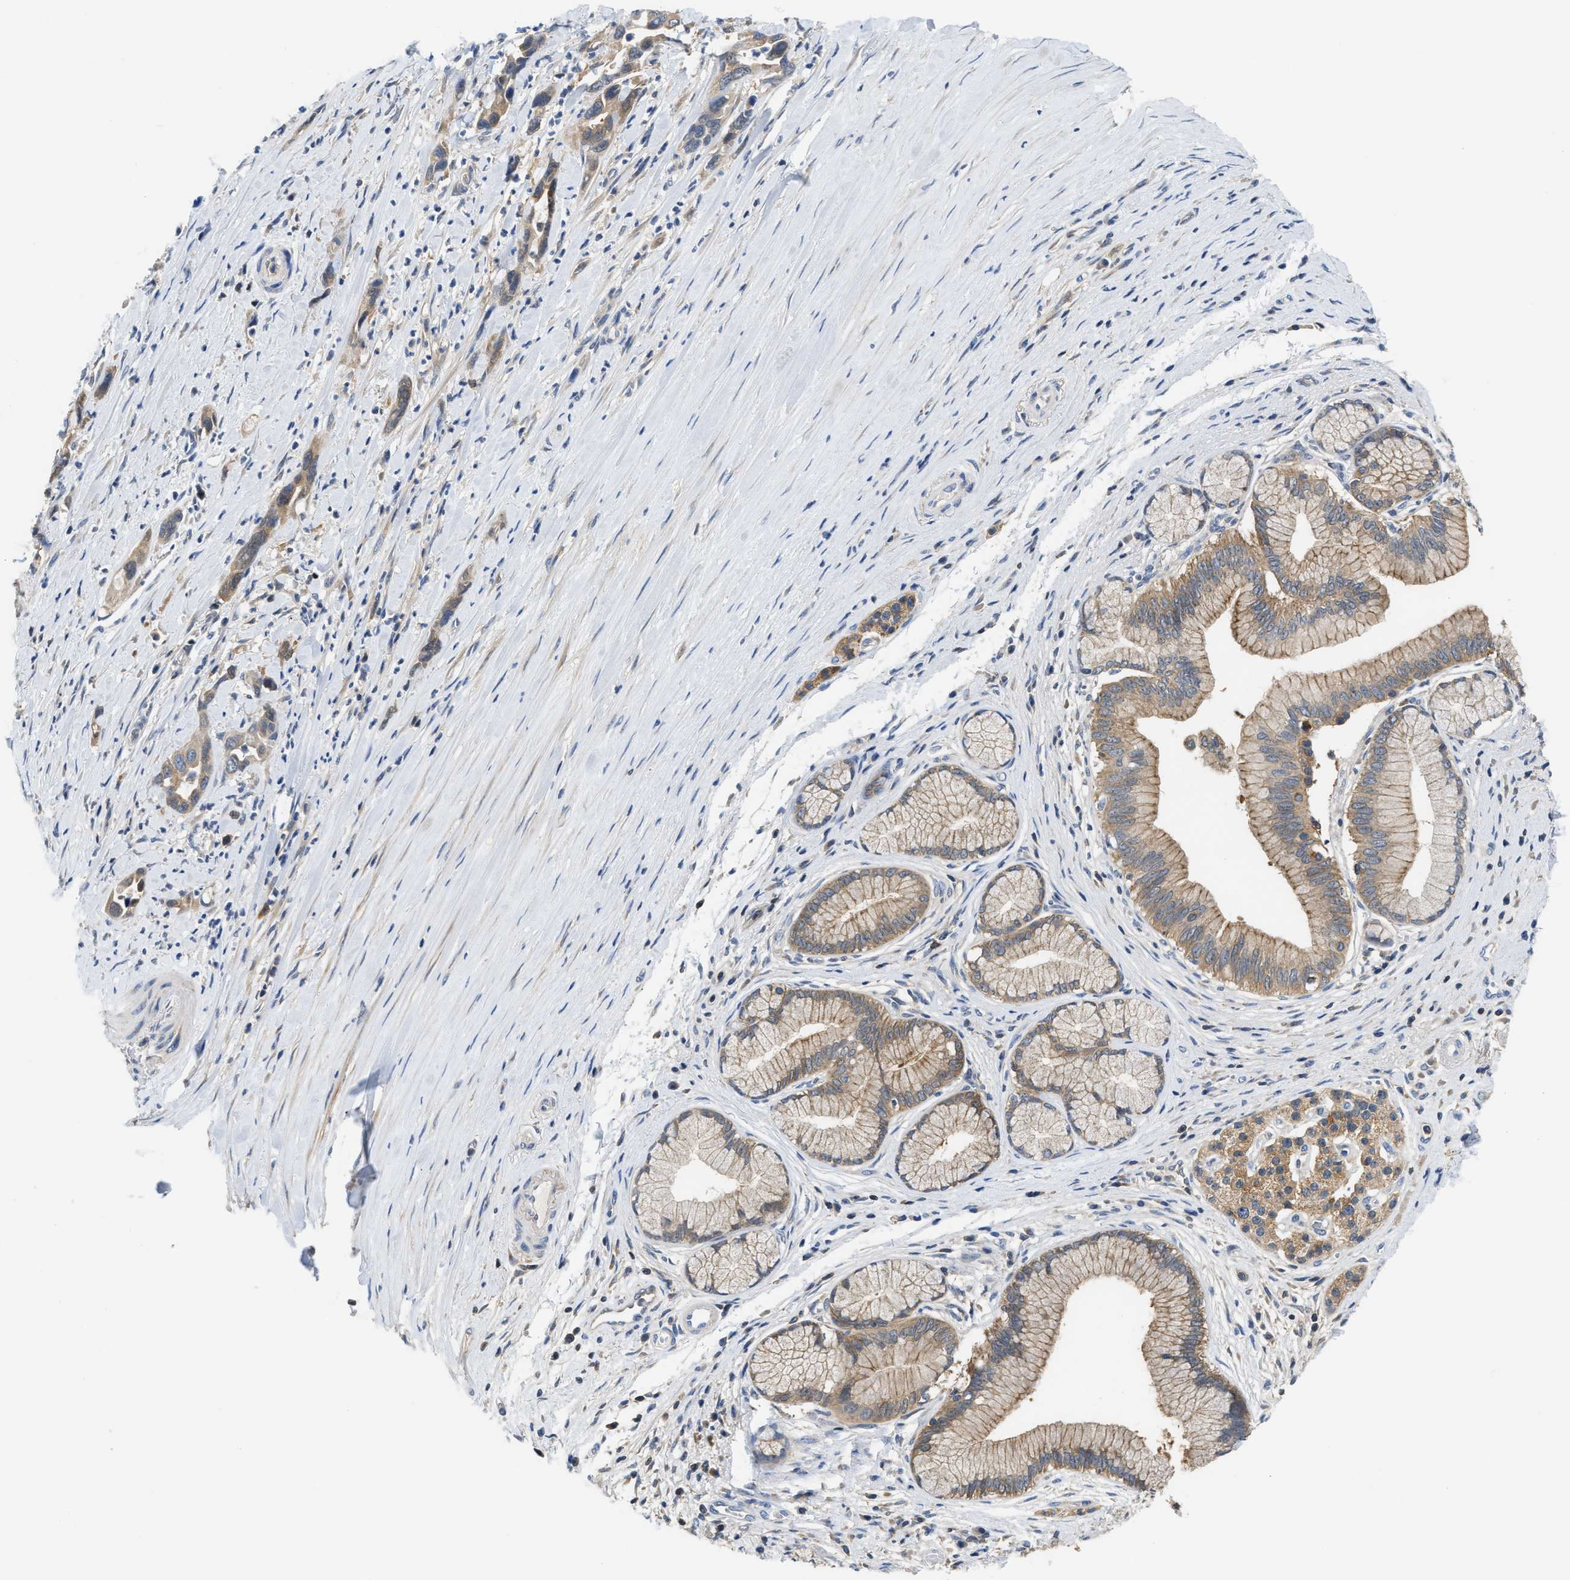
{"staining": {"intensity": "weak", "quantity": ">75%", "location": "cytoplasmic/membranous"}, "tissue": "pancreatic cancer", "cell_type": "Tumor cells", "image_type": "cancer", "snomed": [{"axis": "morphology", "description": "Adenocarcinoma, NOS"}, {"axis": "topography", "description": "Pancreas"}], "caption": "Protein expression analysis of pancreatic cancer (adenocarcinoma) exhibits weak cytoplasmic/membranous expression in approximately >75% of tumor cells.", "gene": "CCM2", "patient": {"sex": "female", "age": 70}}